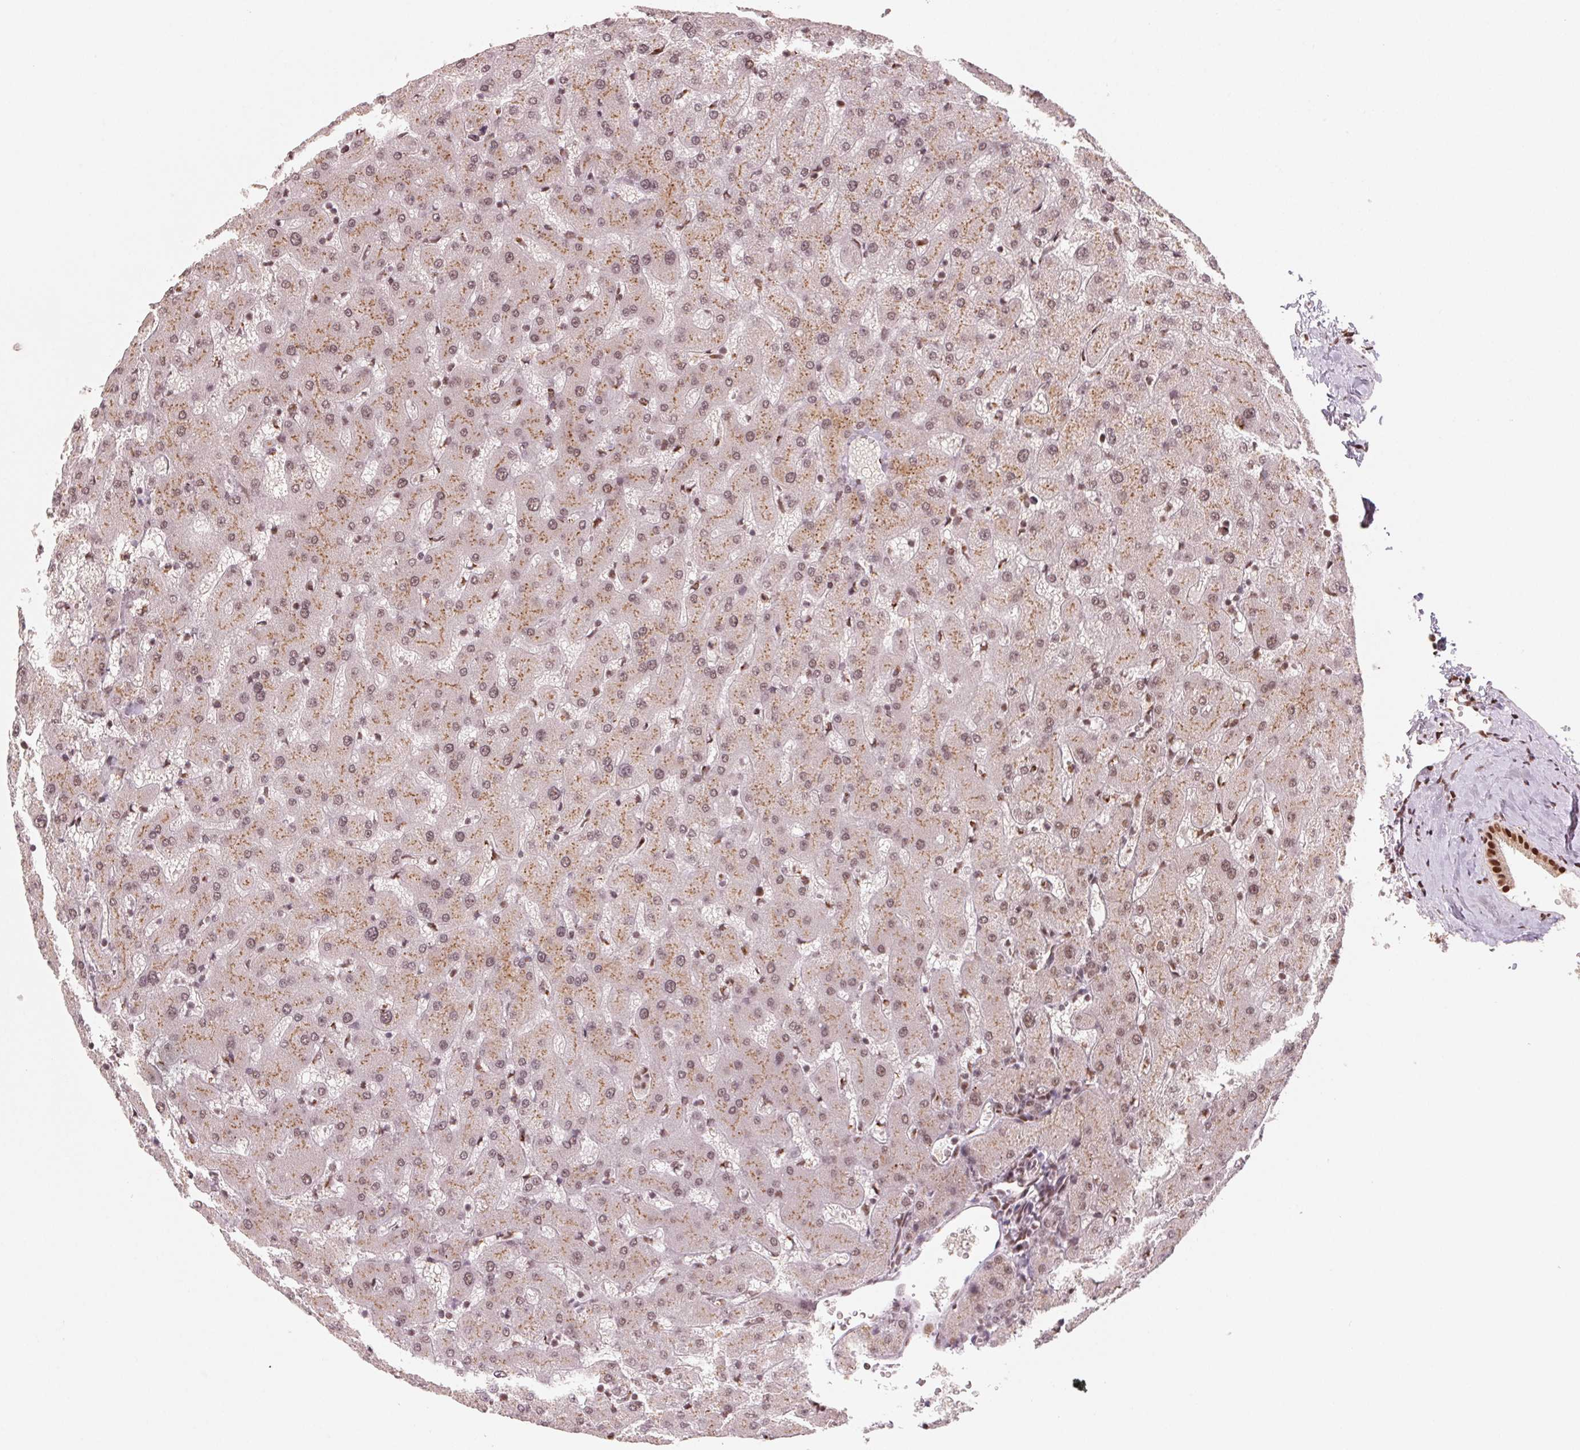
{"staining": {"intensity": "moderate", "quantity": ">75%", "location": "nuclear"}, "tissue": "liver", "cell_type": "Cholangiocytes", "image_type": "normal", "snomed": [{"axis": "morphology", "description": "Normal tissue, NOS"}, {"axis": "topography", "description": "Liver"}], "caption": "High-magnification brightfield microscopy of normal liver stained with DAB (3,3'-diaminobenzidine) (brown) and counterstained with hematoxylin (blue). cholangiocytes exhibit moderate nuclear staining is seen in approximately>75% of cells.", "gene": "TOPORS", "patient": {"sex": "female", "age": 63}}